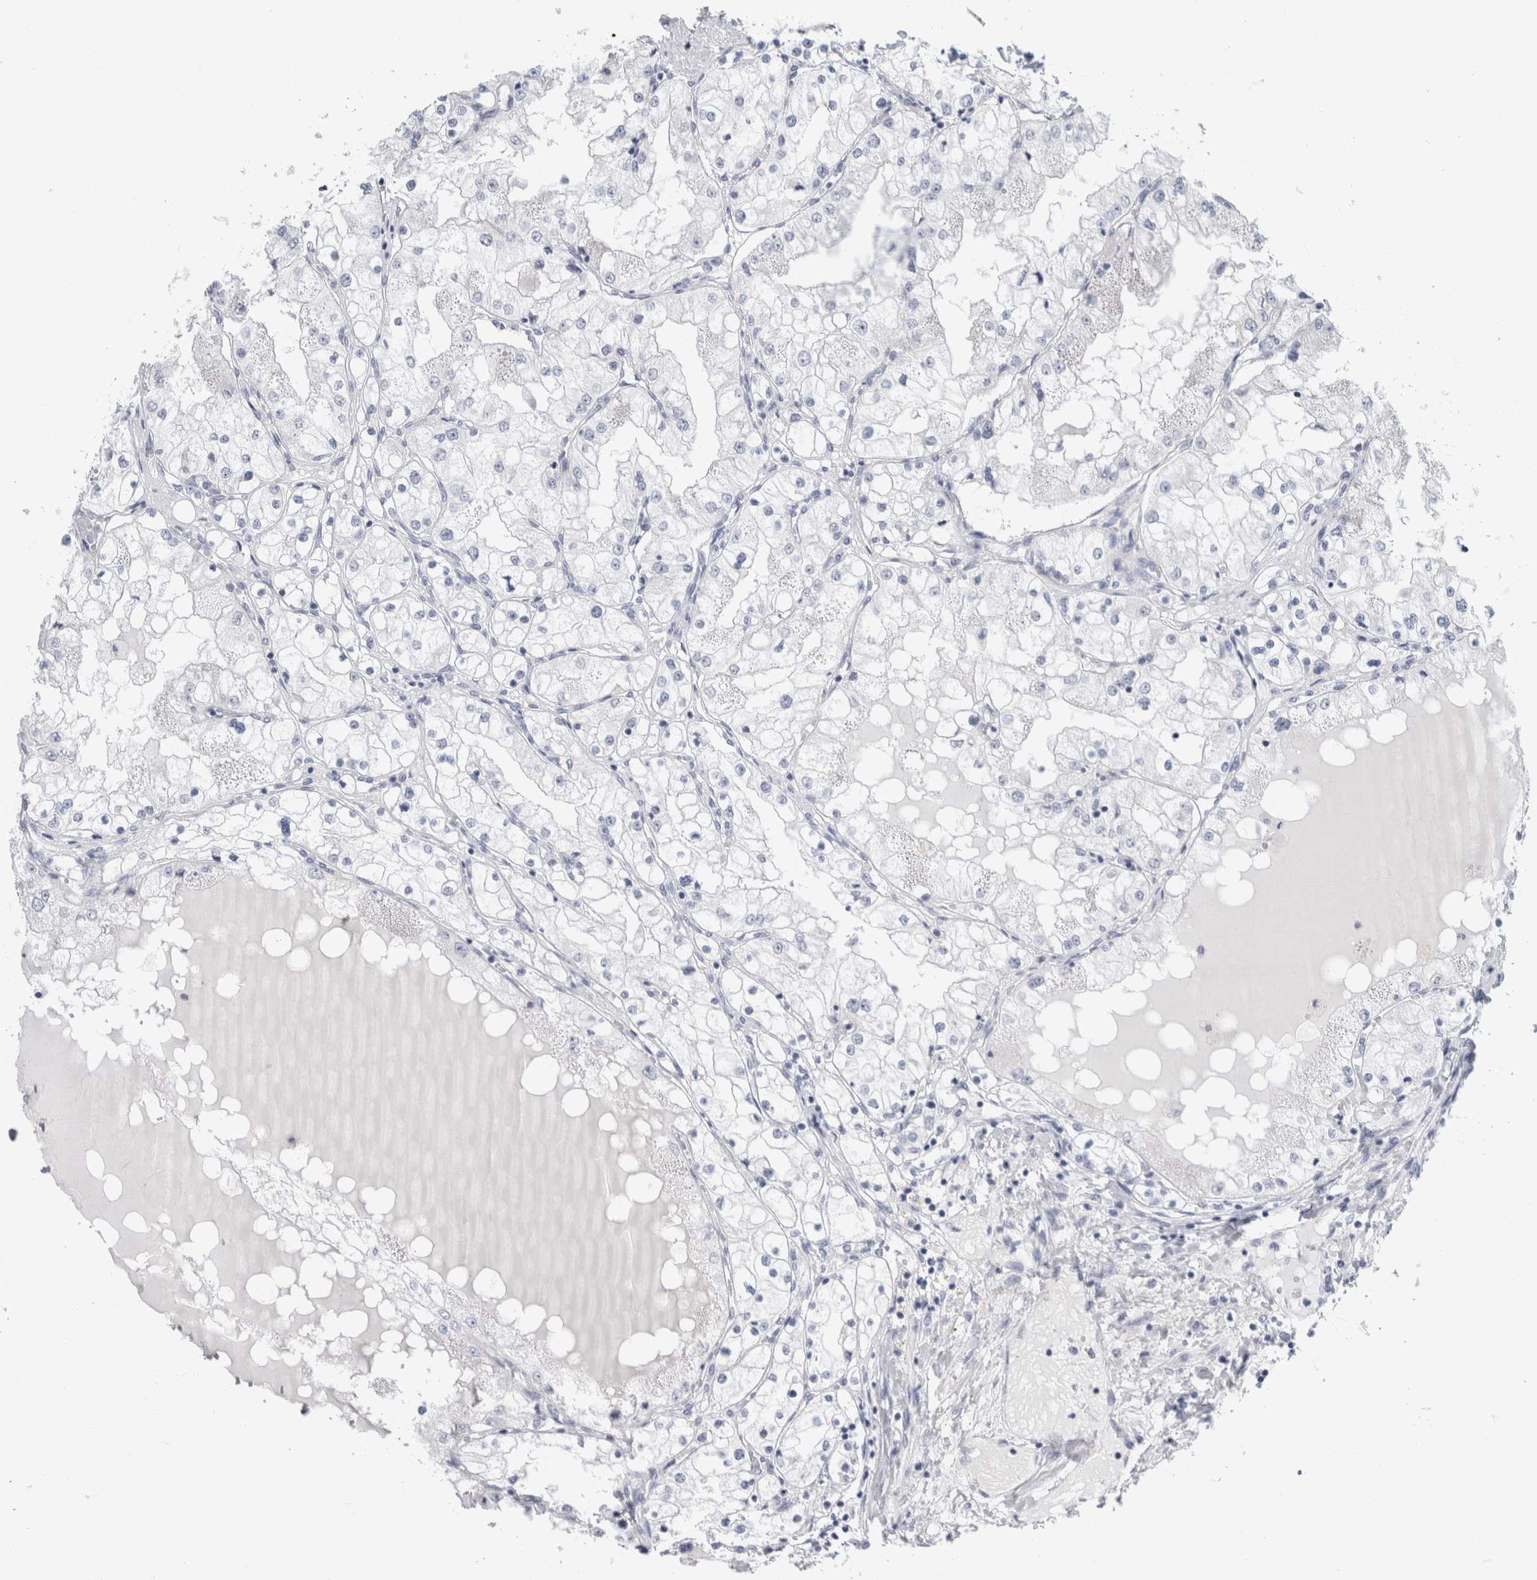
{"staining": {"intensity": "negative", "quantity": "none", "location": "none"}, "tissue": "renal cancer", "cell_type": "Tumor cells", "image_type": "cancer", "snomed": [{"axis": "morphology", "description": "Adenocarcinoma, NOS"}, {"axis": "topography", "description": "Kidney"}], "caption": "Immunohistochemistry (IHC) of renal adenocarcinoma demonstrates no staining in tumor cells. The staining was performed using DAB (3,3'-diaminobenzidine) to visualize the protein expression in brown, while the nuclei were stained in blue with hematoxylin (Magnification: 20x).", "gene": "RPH3AL", "patient": {"sex": "male", "age": 68}}